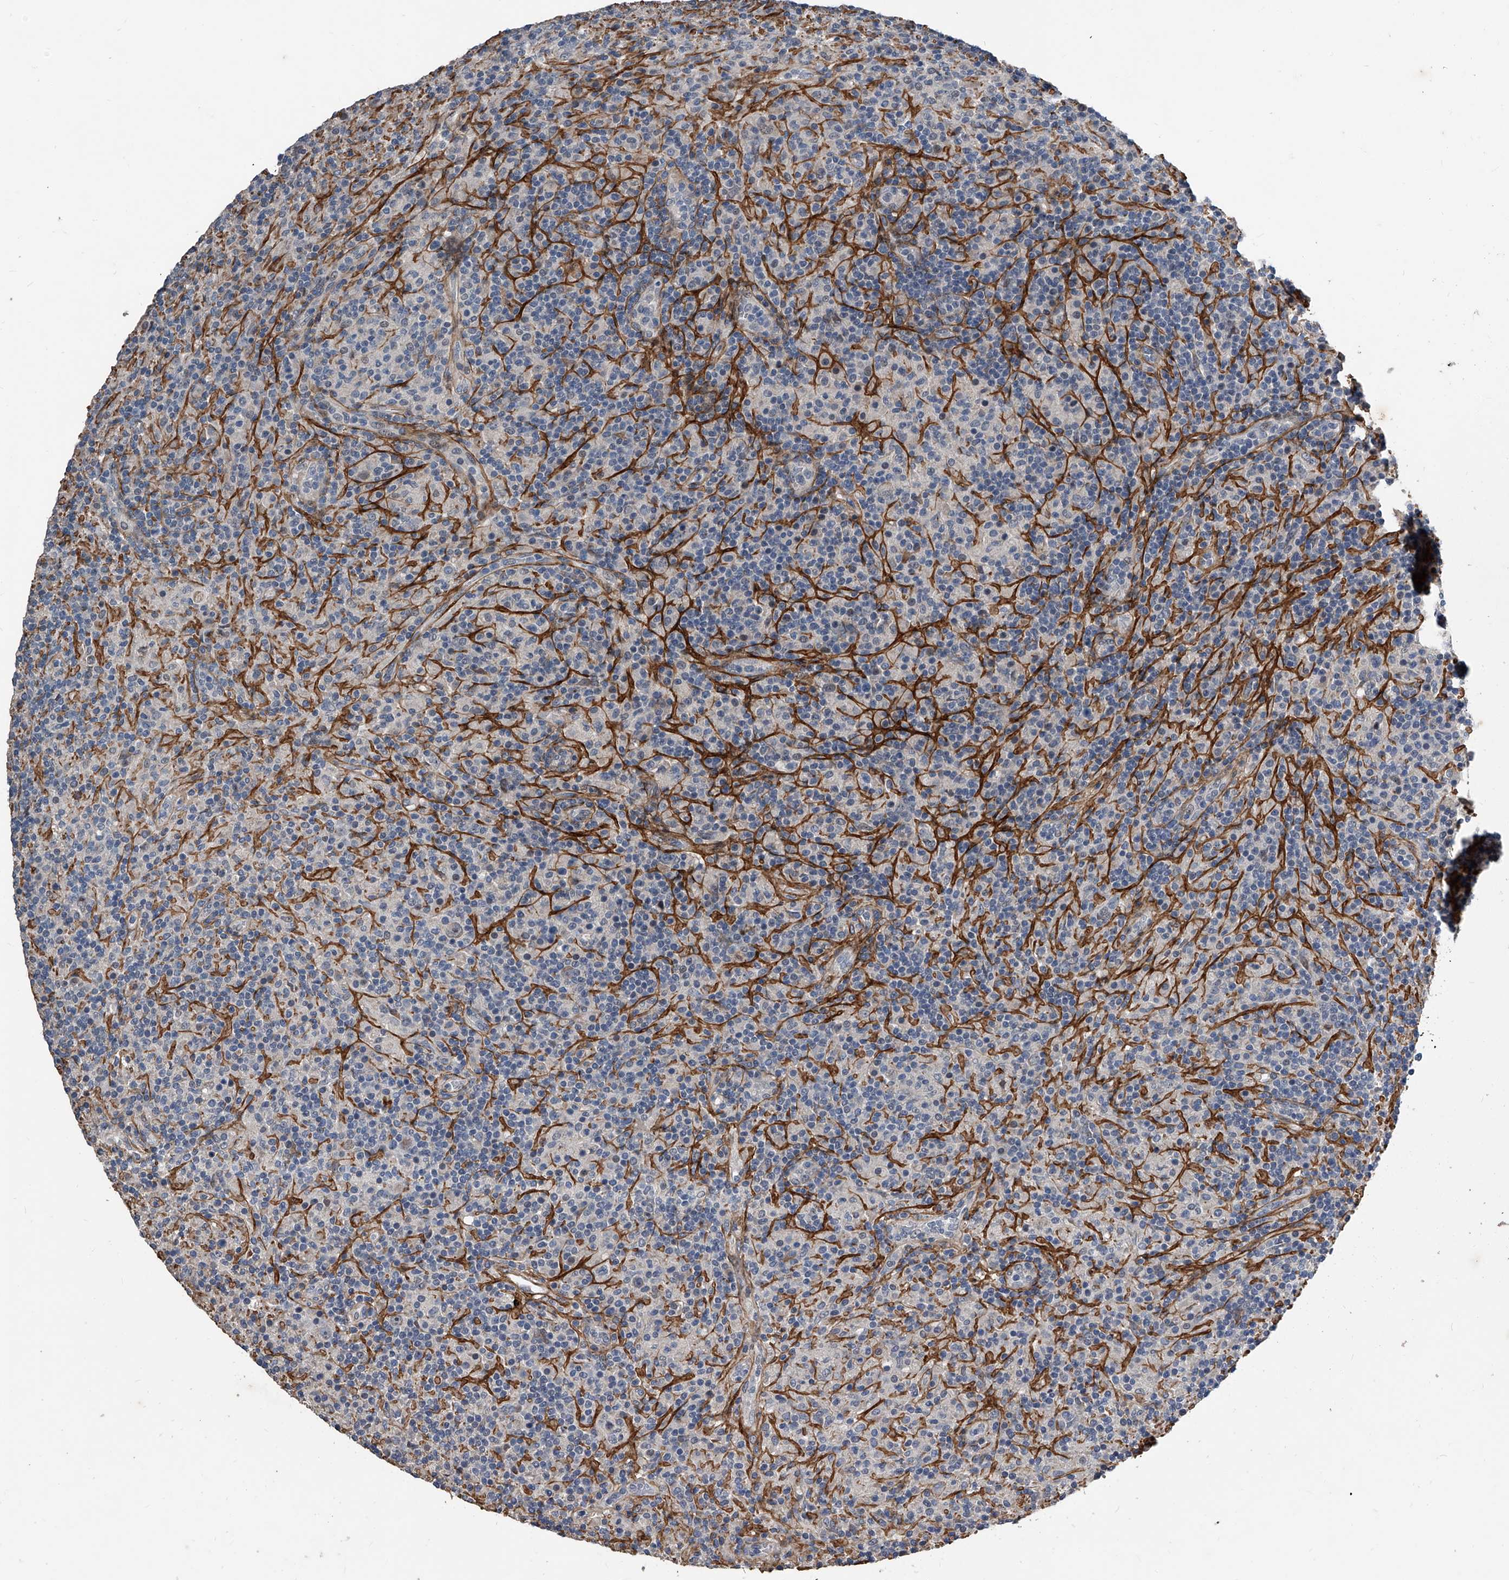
{"staining": {"intensity": "negative", "quantity": "none", "location": "none"}, "tissue": "lymphoma", "cell_type": "Tumor cells", "image_type": "cancer", "snomed": [{"axis": "morphology", "description": "Hodgkin's disease, NOS"}, {"axis": "topography", "description": "Lymph node"}], "caption": "DAB (3,3'-diaminobenzidine) immunohistochemical staining of human lymphoma exhibits no significant expression in tumor cells. The staining was performed using DAB to visualize the protein expression in brown, while the nuclei were stained in blue with hematoxylin (Magnification: 20x).", "gene": "PHACTR1", "patient": {"sex": "male", "age": 70}}